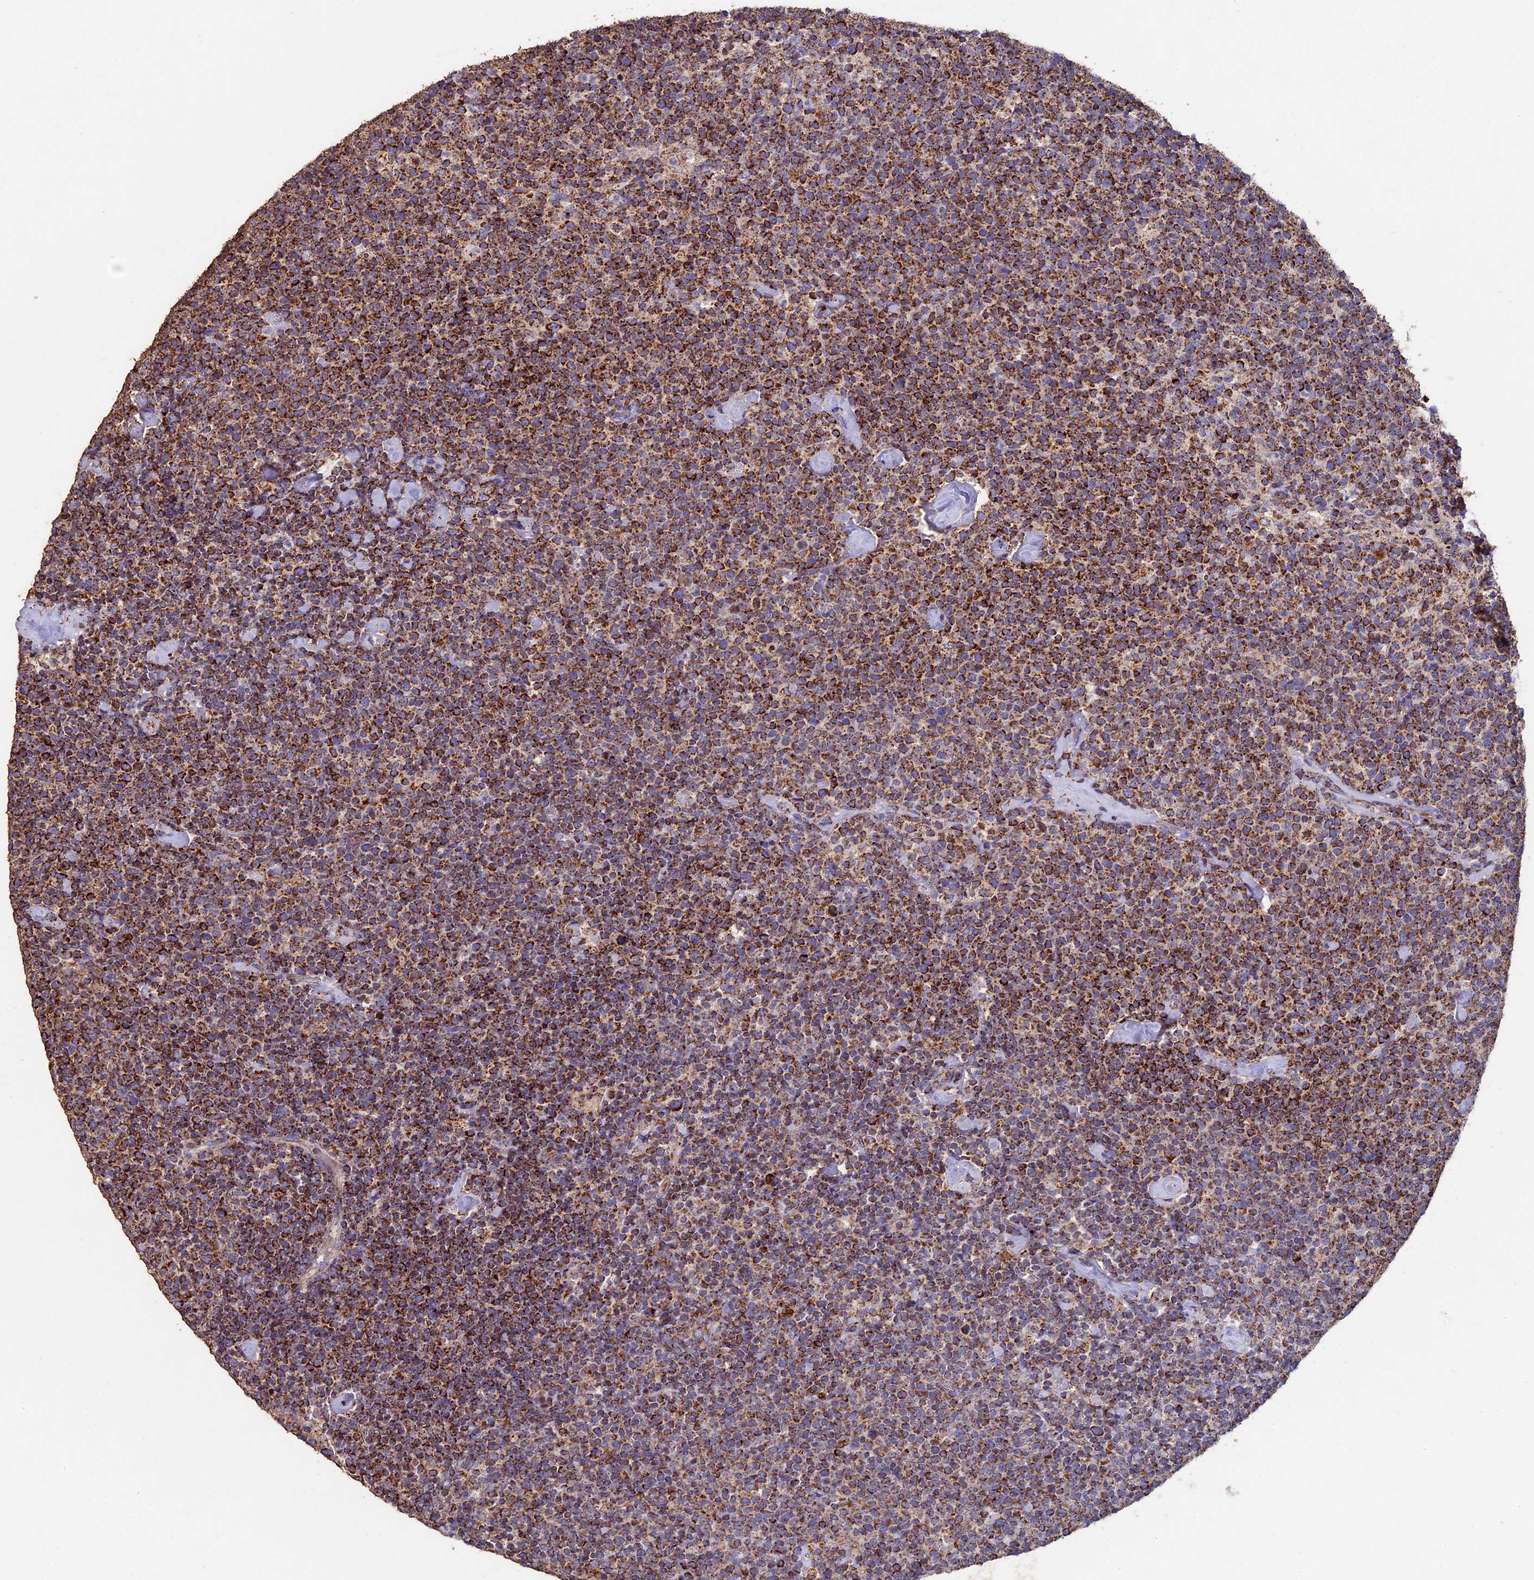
{"staining": {"intensity": "strong", "quantity": ">75%", "location": "cytoplasmic/membranous"}, "tissue": "lymphoma", "cell_type": "Tumor cells", "image_type": "cancer", "snomed": [{"axis": "morphology", "description": "Malignant lymphoma, non-Hodgkin's type, High grade"}, {"axis": "topography", "description": "Lymph node"}], "caption": "This is a photomicrograph of IHC staining of malignant lymphoma, non-Hodgkin's type (high-grade), which shows strong staining in the cytoplasmic/membranous of tumor cells.", "gene": "ADAT1", "patient": {"sex": "male", "age": 61}}